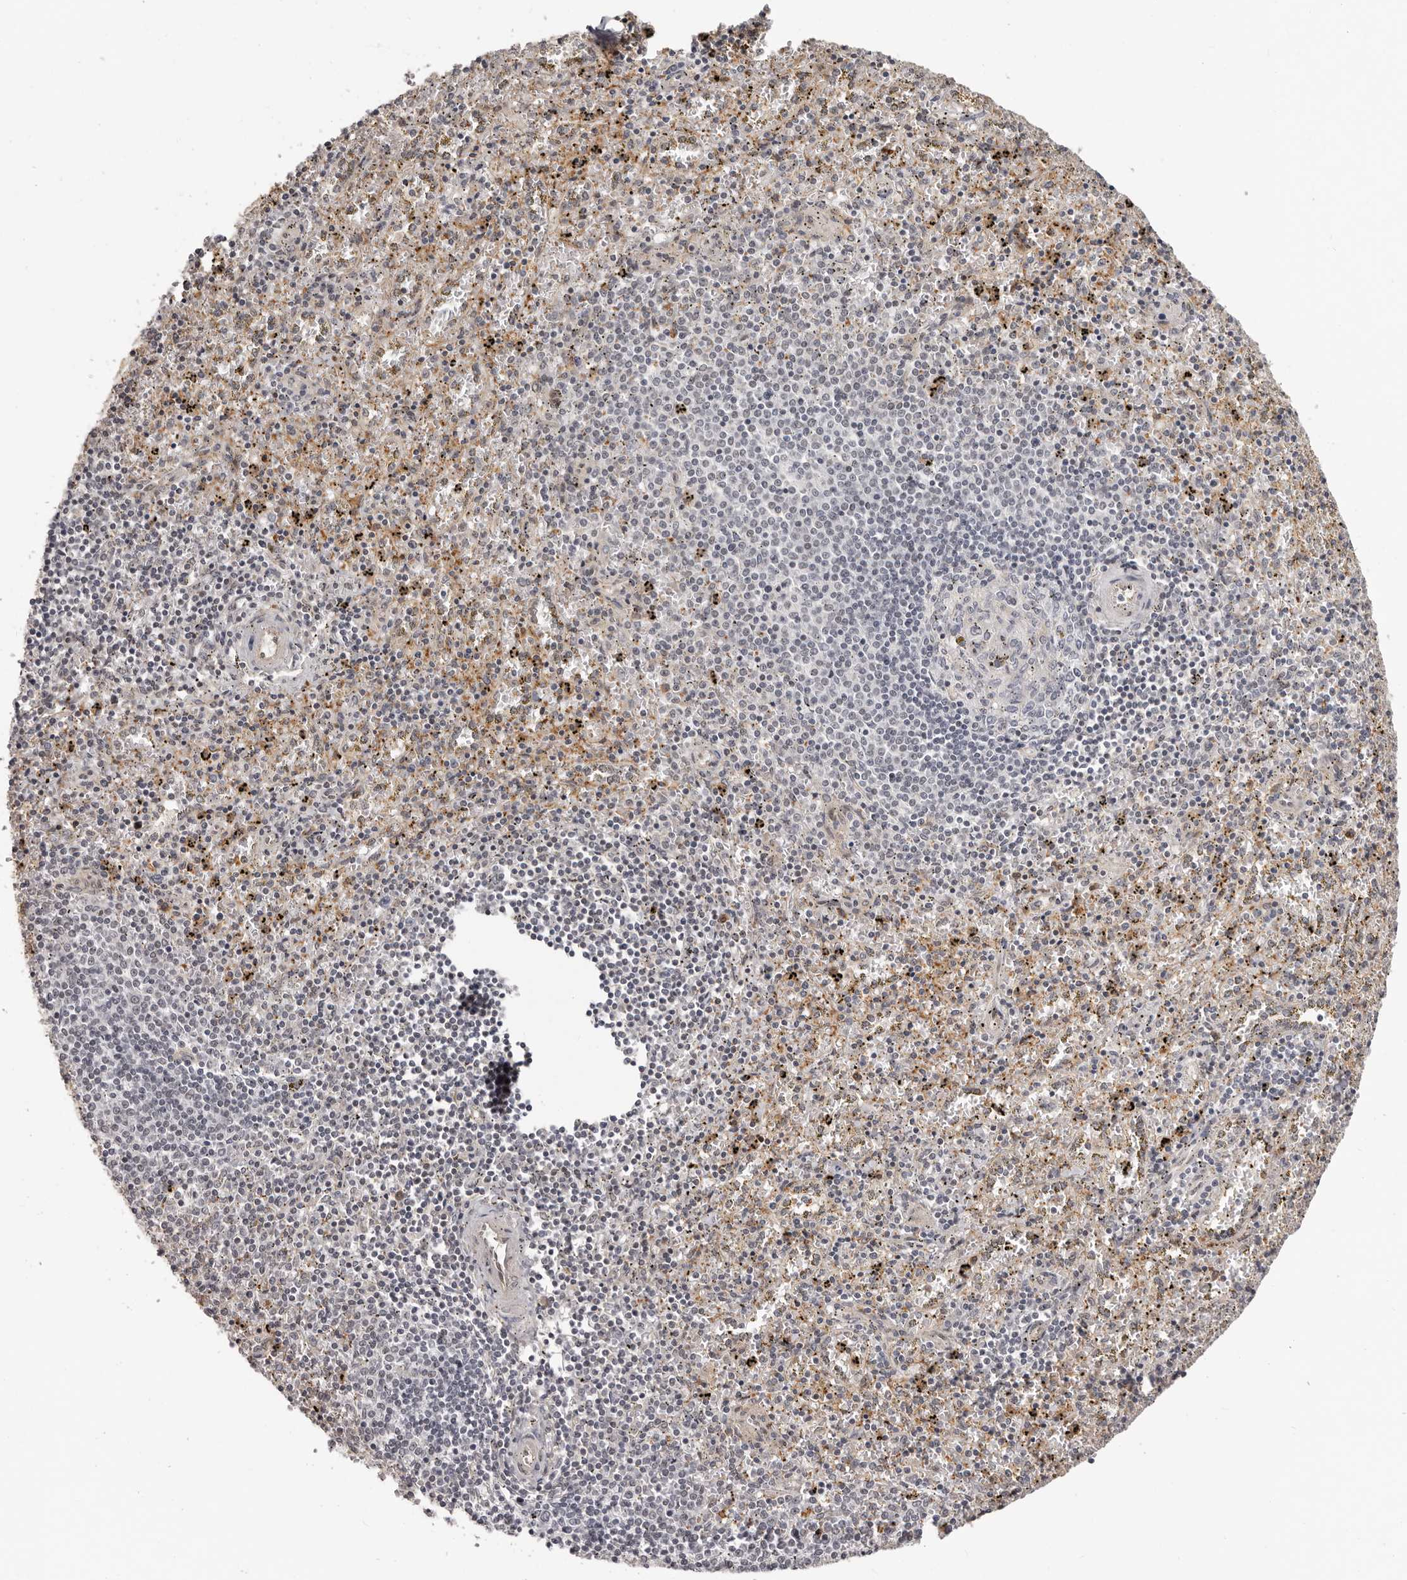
{"staining": {"intensity": "negative", "quantity": "none", "location": "none"}, "tissue": "spleen", "cell_type": "Cells in red pulp", "image_type": "normal", "snomed": [{"axis": "morphology", "description": "Normal tissue, NOS"}, {"axis": "topography", "description": "Spleen"}], "caption": "Immunohistochemistry (IHC) of unremarkable human spleen displays no staining in cells in red pulp.", "gene": "RNF2", "patient": {"sex": "male", "age": 11}}